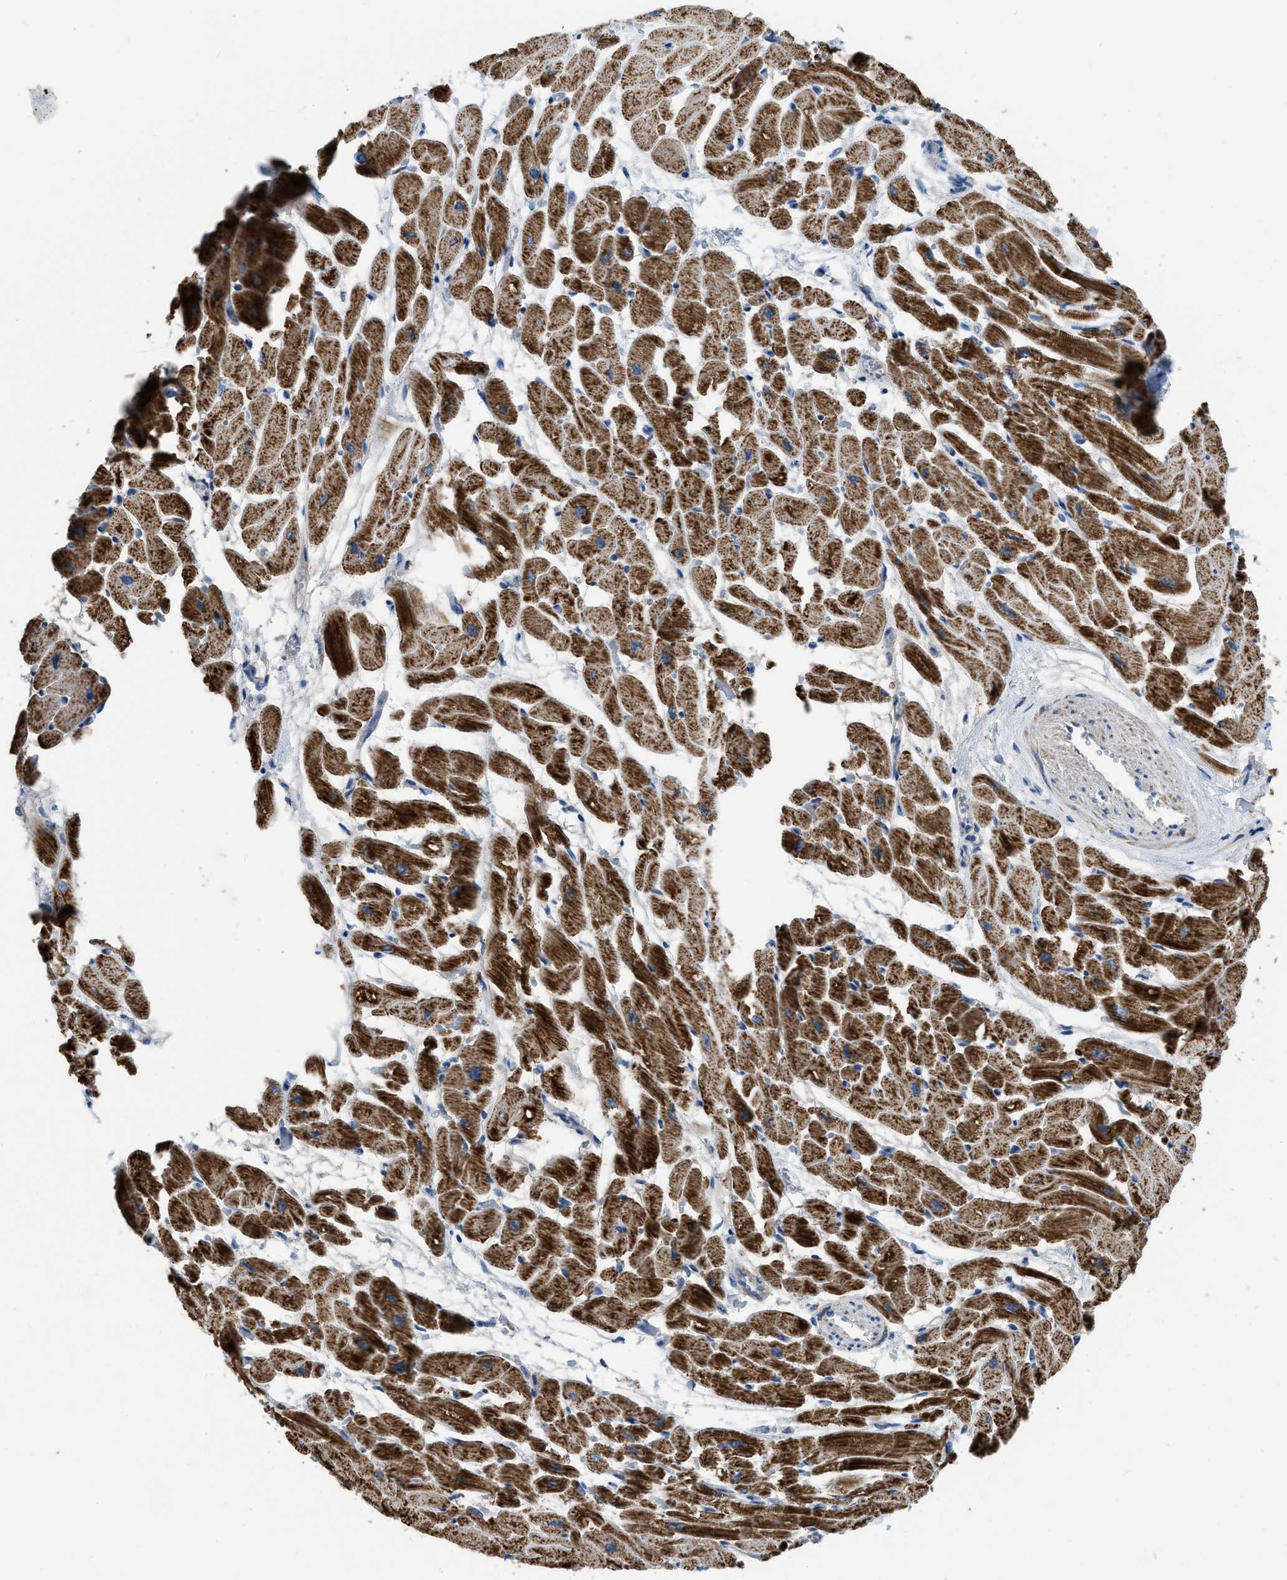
{"staining": {"intensity": "strong", "quantity": ">75%", "location": "cytoplasmic/membranous"}, "tissue": "heart muscle", "cell_type": "Cardiomyocytes", "image_type": "normal", "snomed": [{"axis": "morphology", "description": "Normal tissue, NOS"}, {"axis": "topography", "description": "Heart"}], "caption": "IHC photomicrograph of unremarkable heart muscle stained for a protein (brown), which displays high levels of strong cytoplasmic/membranous expression in approximately >75% of cardiomyocytes.", "gene": "ETFB", "patient": {"sex": "male", "age": 45}}